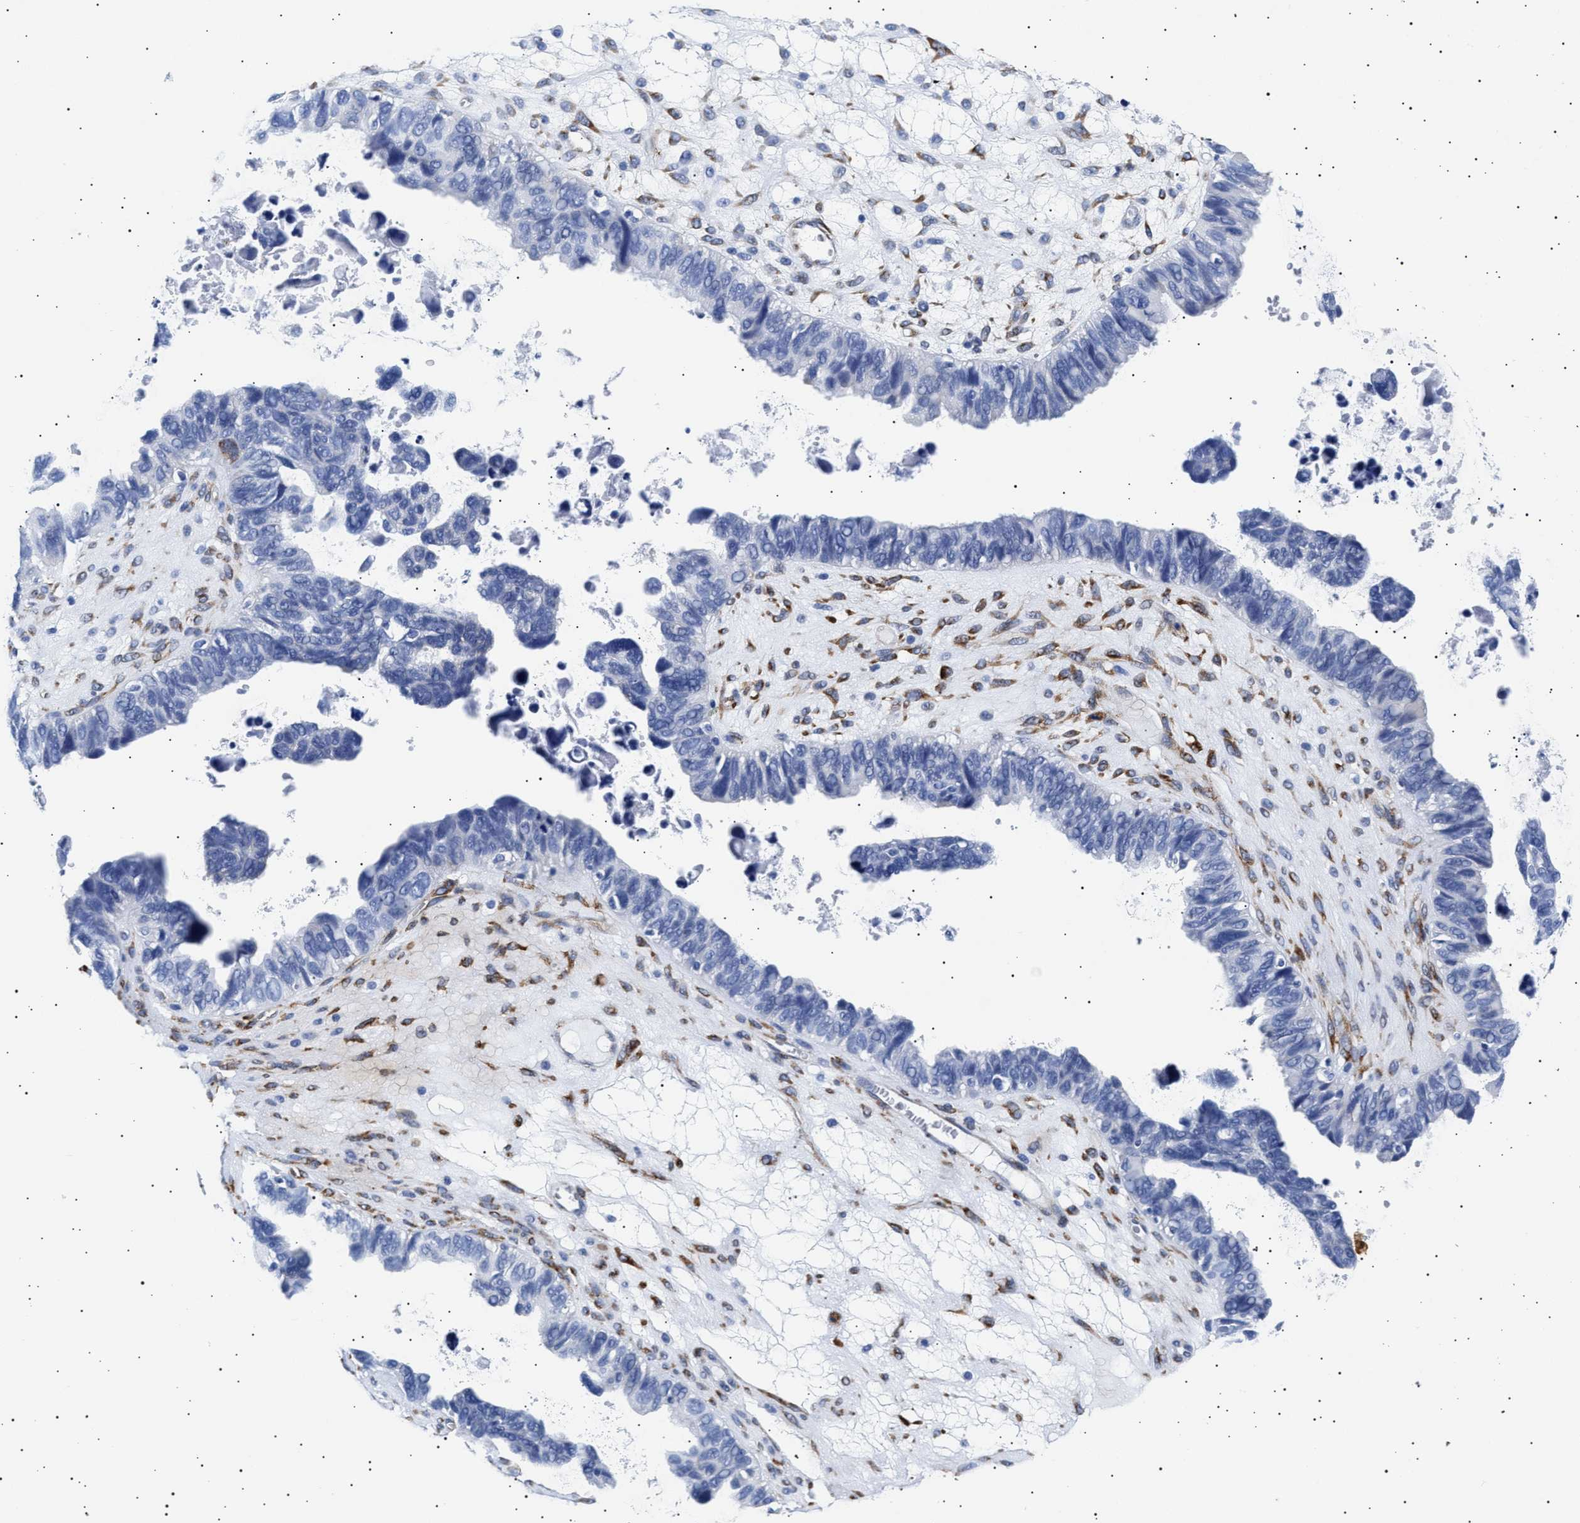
{"staining": {"intensity": "negative", "quantity": "none", "location": "none"}, "tissue": "ovarian cancer", "cell_type": "Tumor cells", "image_type": "cancer", "snomed": [{"axis": "morphology", "description": "Cystadenocarcinoma, serous, NOS"}, {"axis": "topography", "description": "Ovary"}], "caption": "Ovarian cancer was stained to show a protein in brown. There is no significant staining in tumor cells.", "gene": "HEMGN", "patient": {"sex": "female", "age": 79}}